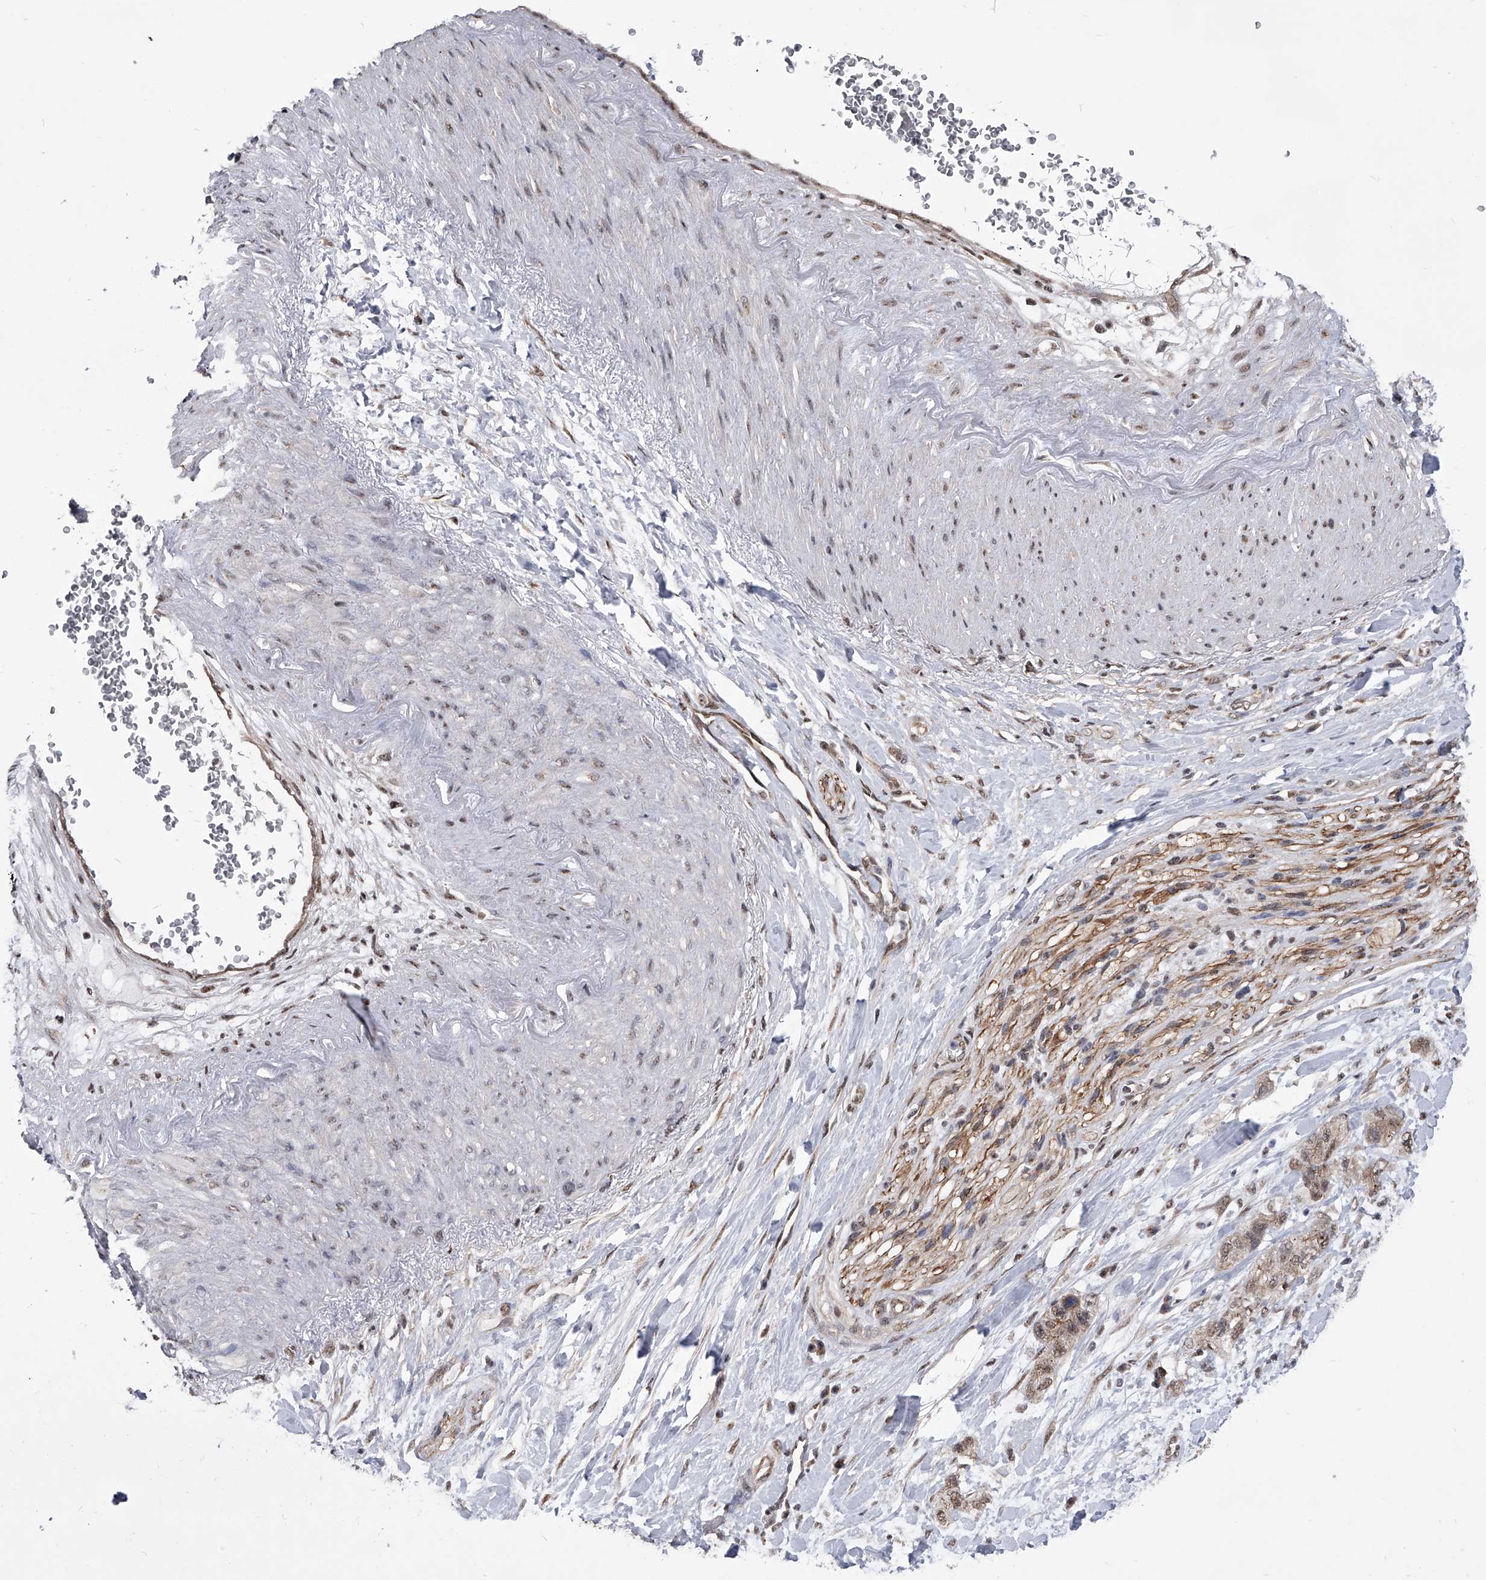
{"staining": {"intensity": "weak", "quantity": ">75%", "location": "cytoplasmic/membranous,nuclear"}, "tissue": "pancreatic cancer", "cell_type": "Tumor cells", "image_type": "cancer", "snomed": [{"axis": "morphology", "description": "Adenocarcinoma, NOS"}, {"axis": "topography", "description": "Pancreas"}], "caption": "A brown stain highlights weak cytoplasmic/membranous and nuclear expression of a protein in pancreatic cancer tumor cells. (Brightfield microscopy of DAB IHC at high magnification).", "gene": "ZNF76", "patient": {"sex": "female", "age": 73}}